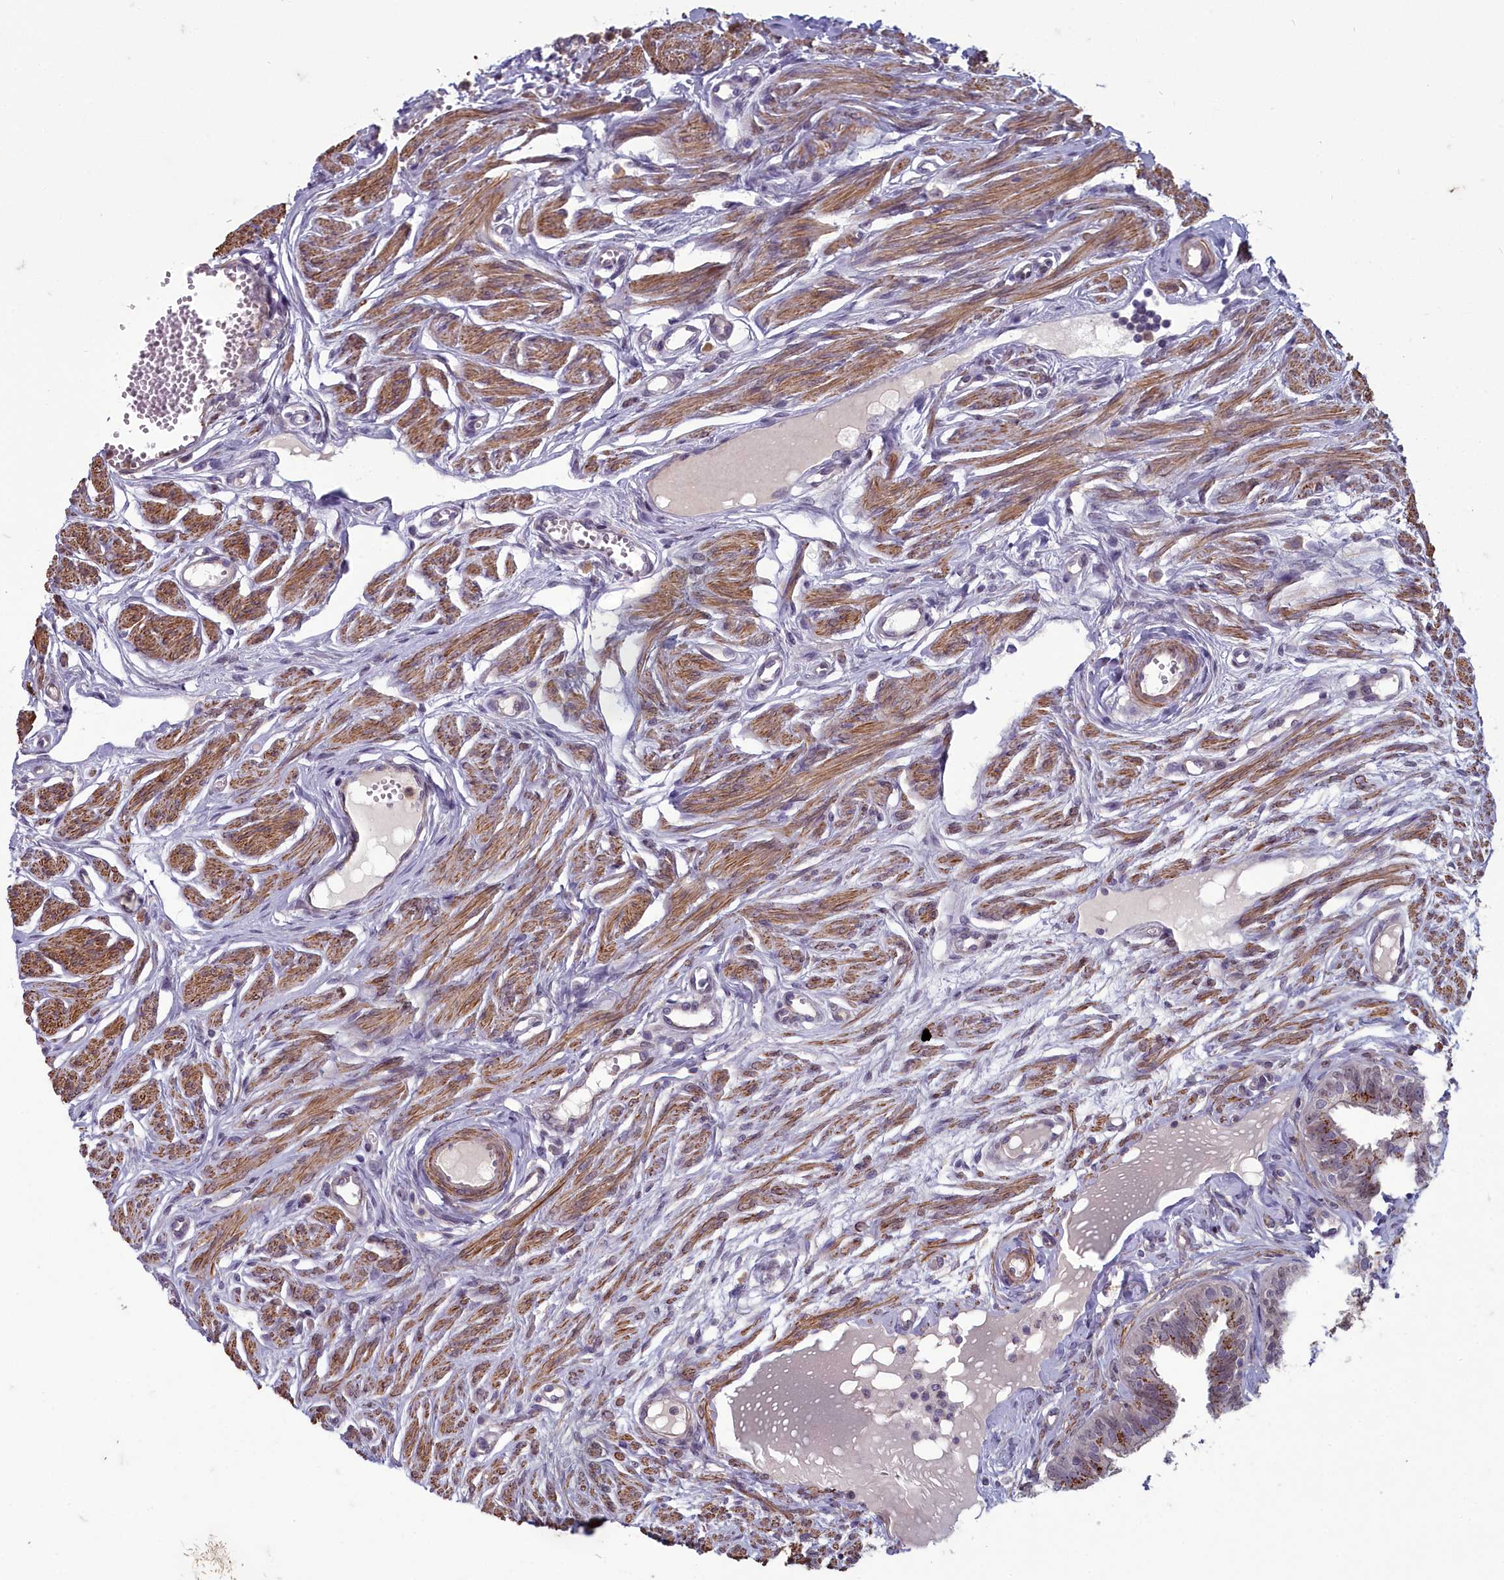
{"staining": {"intensity": "moderate", "quantity": ">75%", "location": "cytoplasmic/membranous"}, "tissue": "fallopian tube", "cell_type": "Glandular cells", "image_type": "normal", "snomed": [{"axis": "morphology", "description": "Normal tissue, NOS"}, {"axis": "morphology", "description": "Carcinoma, NOS"}, {"axis": "topography", "description": "Fallopian tube"}, {"axis": "topography", "description": "Ovary"}], "caption": "Protein expression analysis of unremarkable fallopian tube displays moderate cytoplasmic/membranous positivity in about >75% of glandular cells.", "gene": "ZNF626", "patient": {"sex": "female", "age": 59}}